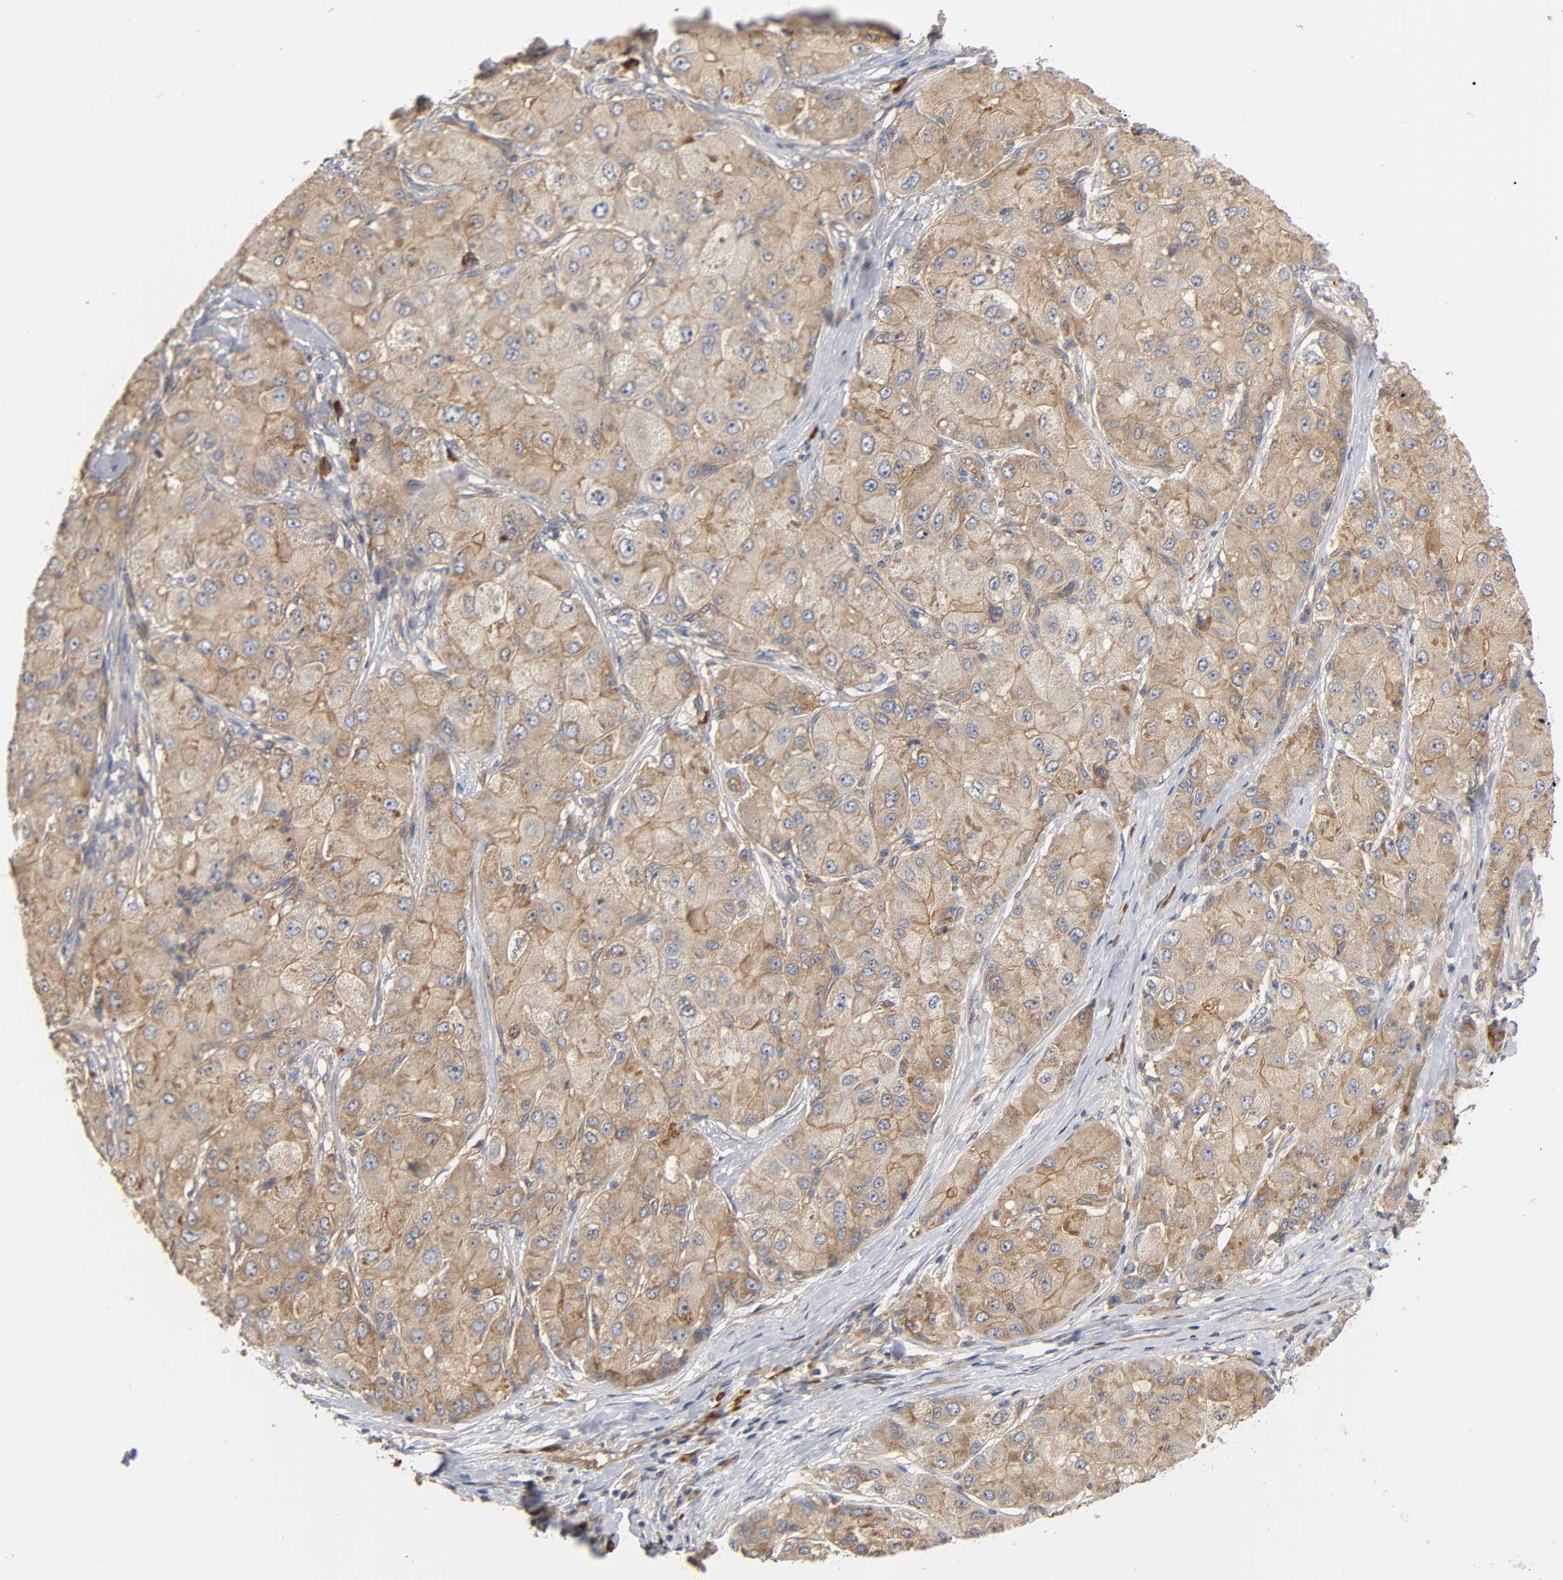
{"staining": {"intensity": "weak", "quantity": ">75%", "location": "cytoplasmic/membranous"}, "tissue": "liver cancer", "cell_type": "Tumor cells", "image_type": "cancer", "snomed": [{"axis": "morphology", "description": "Carcinoma, Hepatocellular, NOS"}, {"axis": "topography", "description": "Liver"}], "caption": "Tumor cells show low levels of weak cytoplasmic/membranous positivity in approximately >75% of cells in liver cancer.", "gene": "SCHIP1", "patient": {"sex": "male", "age": 80}}